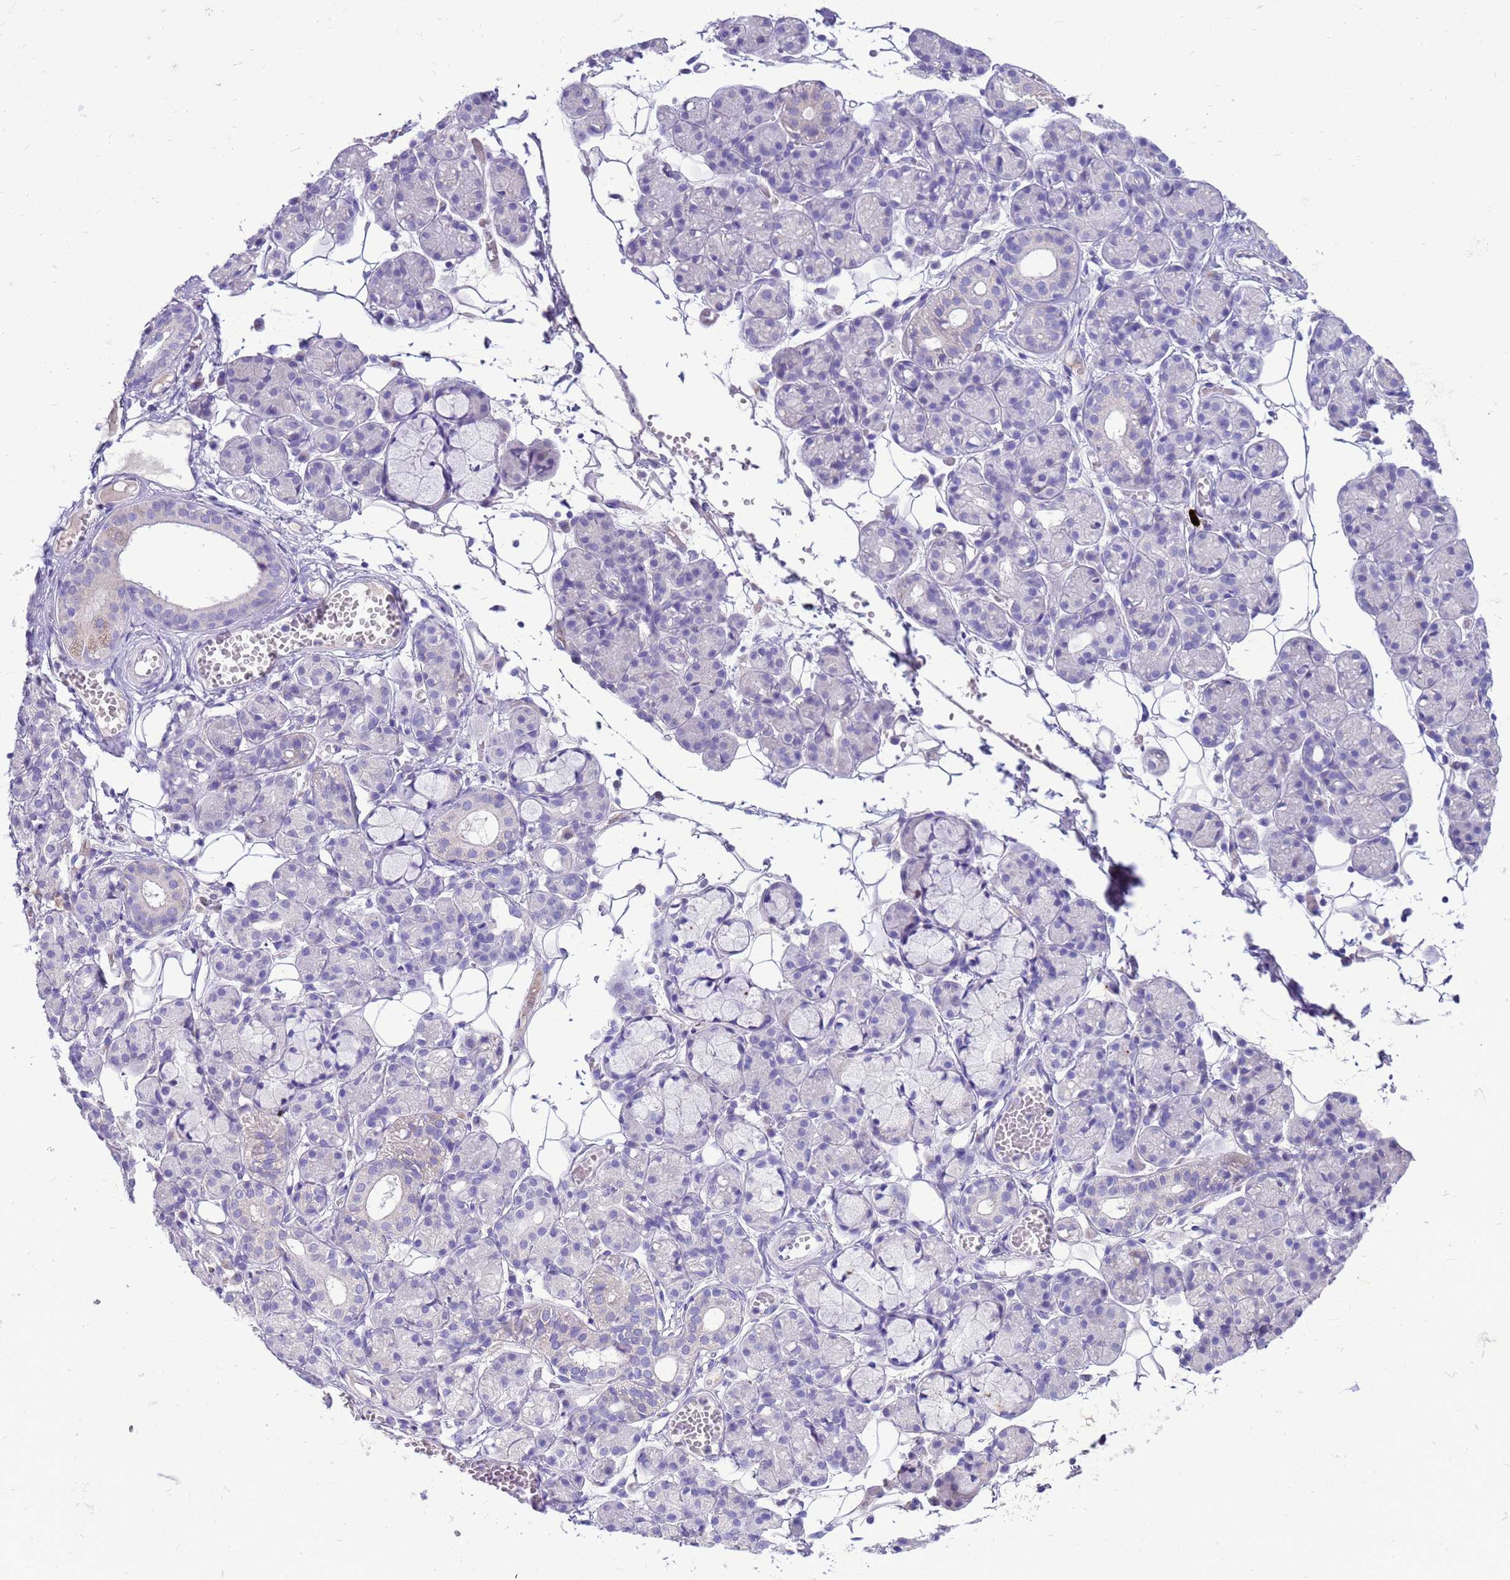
{"staining": {"intensity": "negative", "quantity": "none", "location": "none"}, "tissue": "salivary gland", "cell_type": "Glandular cells", "image_type": "normal", "snomed": [{"axis": "morphology", "description": "Normal tissue, NOS"}, {"axis": "topography", "description": "Salivary gland"}], "caption": "This is an immunohistochemistry (IHC) histopathology image of normal human salivary gland. There is no positivity in glandular cells.", "gene": "PDE10A", "patient": {"sex": "male", "age": 63}}